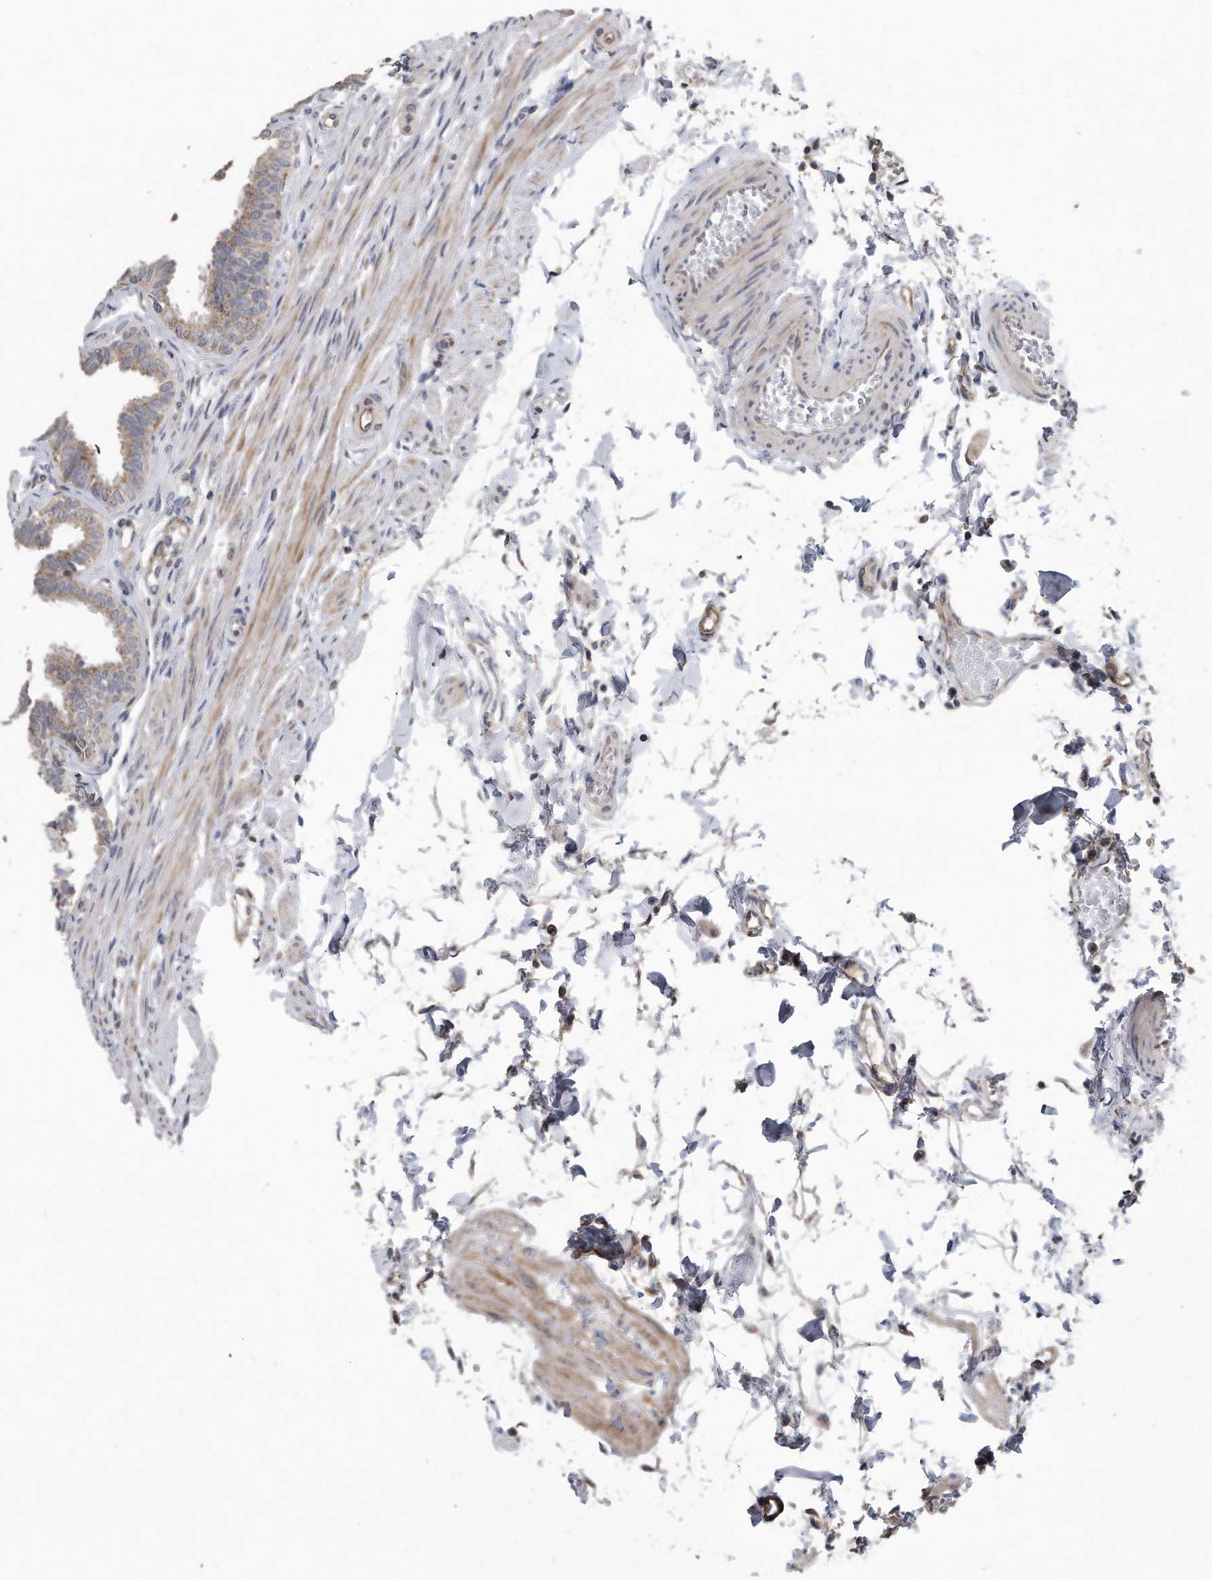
{"staining": {"intensity": "moderate", "quantity": ">75%", "location": "cytoplasmic/membranous"}, "tissue": "fallopian tube", "cell_type": "Glandular cells", "image_type": "normal", "snomed": [{"axis": "morphology", "description": "Normal tissue, NOS"}, {"axis": "topography", "description": "Fallopian tube"}, {"axis": "topography", "description": "Ovary"}], "caption": "A brown stain highlights moderate cytoplasmic/membranous staining of a protein in glandular cells of normal human fallopian tube.", "gene": "LYRM4", "patient": {"sex": "female", "age": 23}}